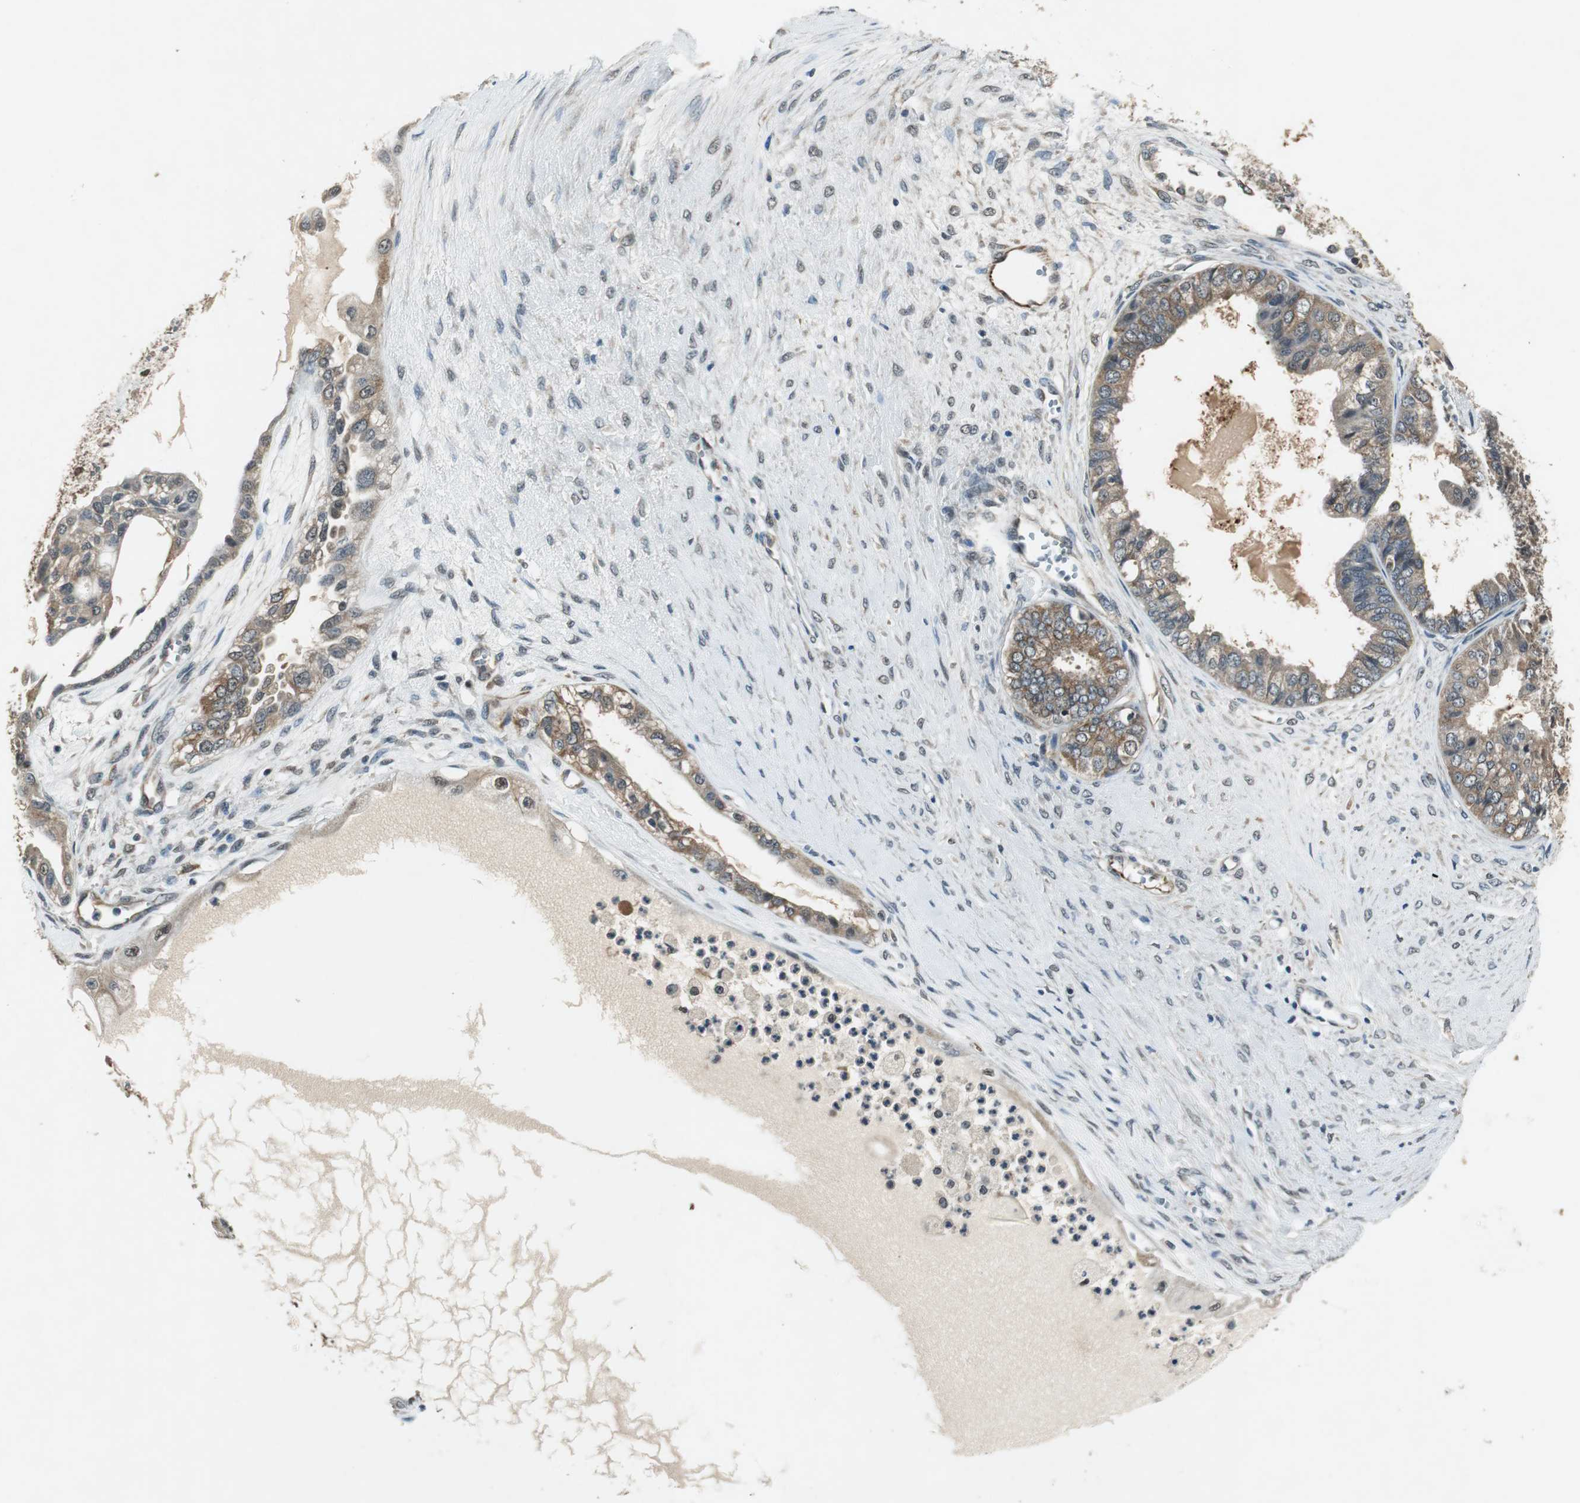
{"staining": {"intensity": "moderate", "quantity": ">75%", "location": "cytoplasmic/membranous"}, "tissue": "ovarian cancer", "cell_type": "Tumor cells", "image_type": "cancer", "snomed": [{"axis": "morphology", "description": "Carcinoma, NOS"}, {"axis": "morphology", "description": "Carcinoma, endometroid"}, {"axis": "topography", "description": "Ovary"}], "caption": "A micrograph showing moderate cytoplasmic/membranous staining in about >75% of tumor cells in ovarian endometroid carcinoma, as visualized by brown immunohistochemical staining.", "gene": "PSMB4", "patient": {"sex": "female", "age": 50}}